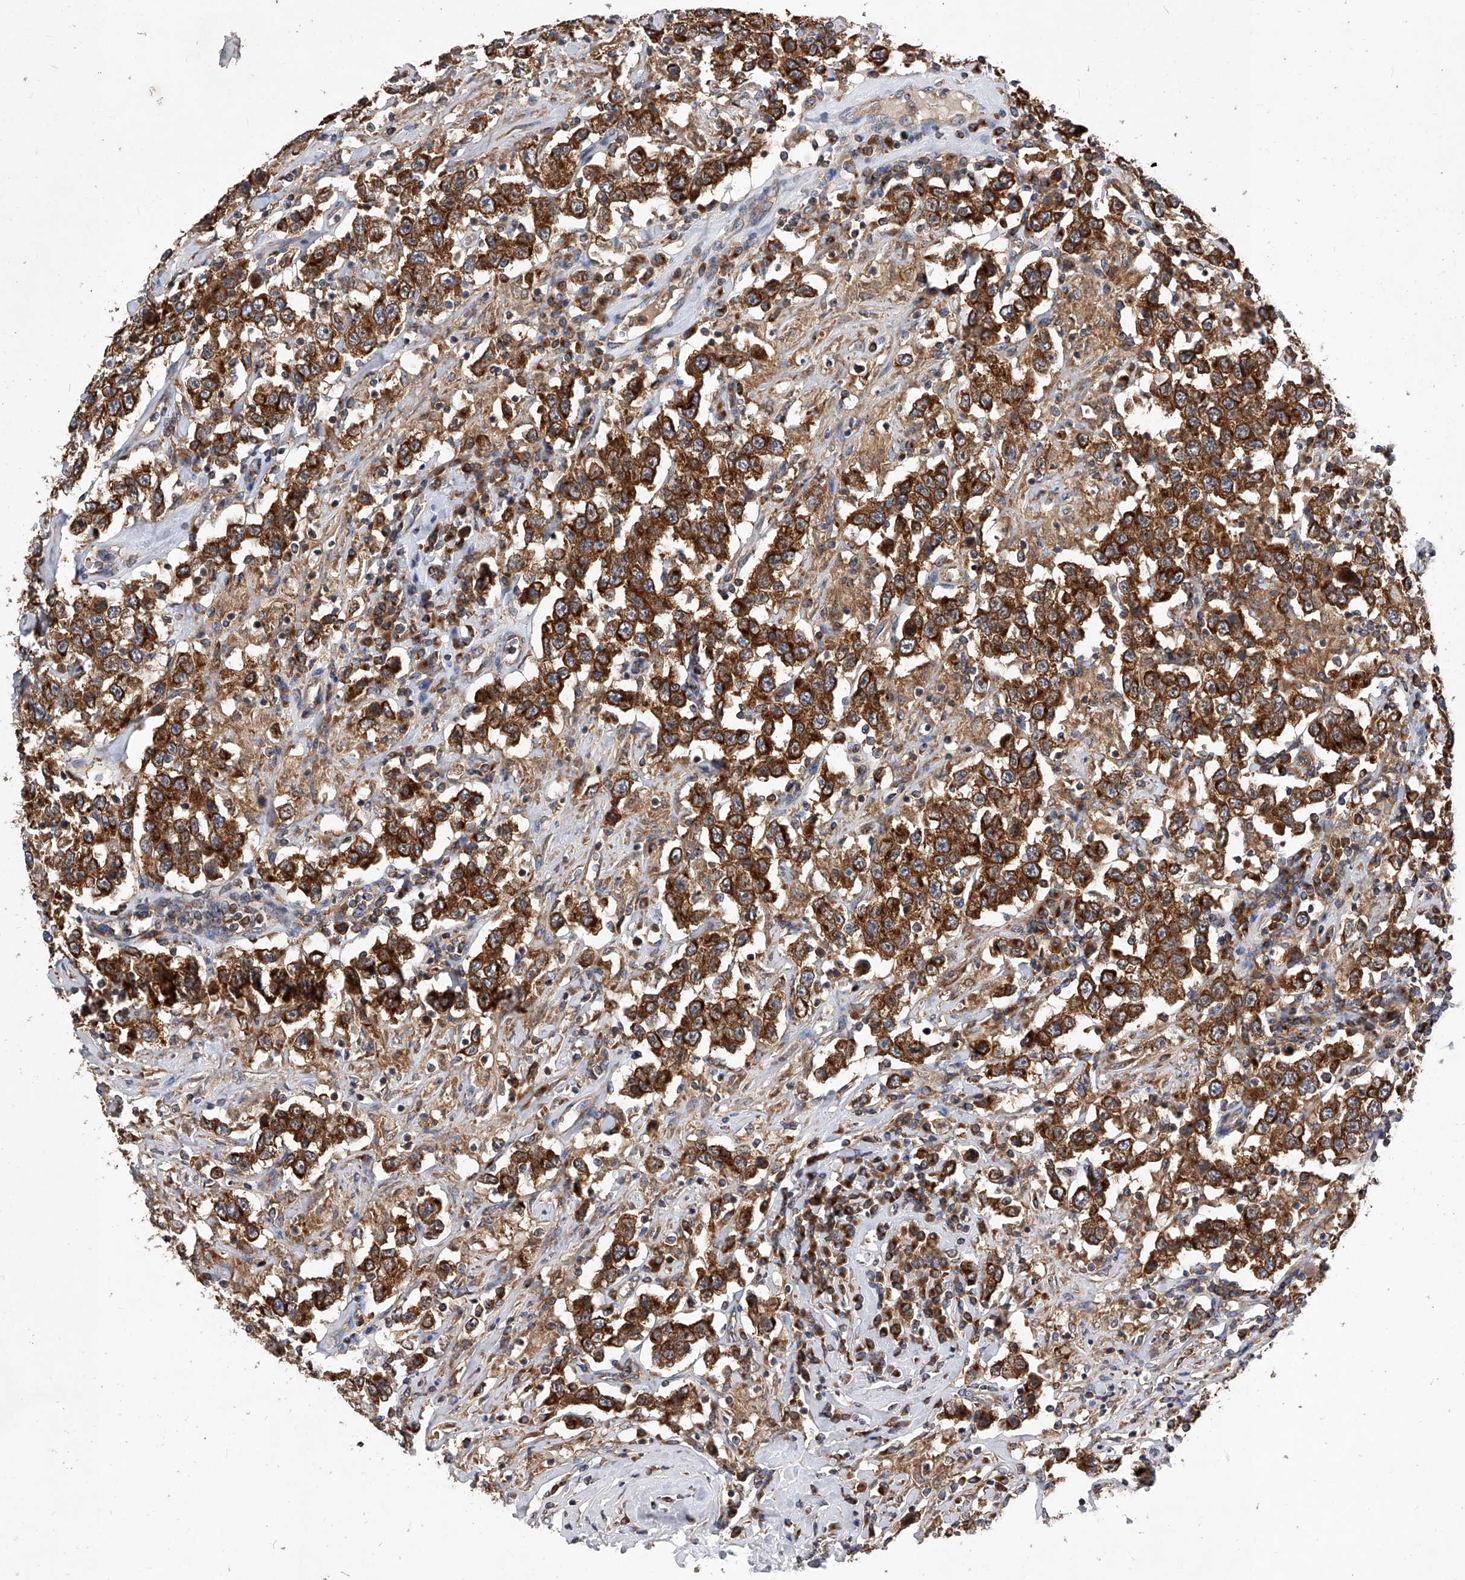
{"staining": {"intensity": "strong", "quantity": ">75%", "location": "cytoplasmic/membranous"}, "tissue": "testis cancer", "cell_type": "Tumor cells", "image_type": "cancer", "snomed": [{"axis": "morphology", "description": "Seminoma, NOS"}, {"axis": "topography", "description": "Testis"}], "caption": "Brown immunohistochemical staining in human testis seminoma demonstrates strong cytoplasmic/membranous positivity in approximately >75% of tumor cells.", "gene": "CFAP410", "patient": {"sex": "male", "age": 41}}